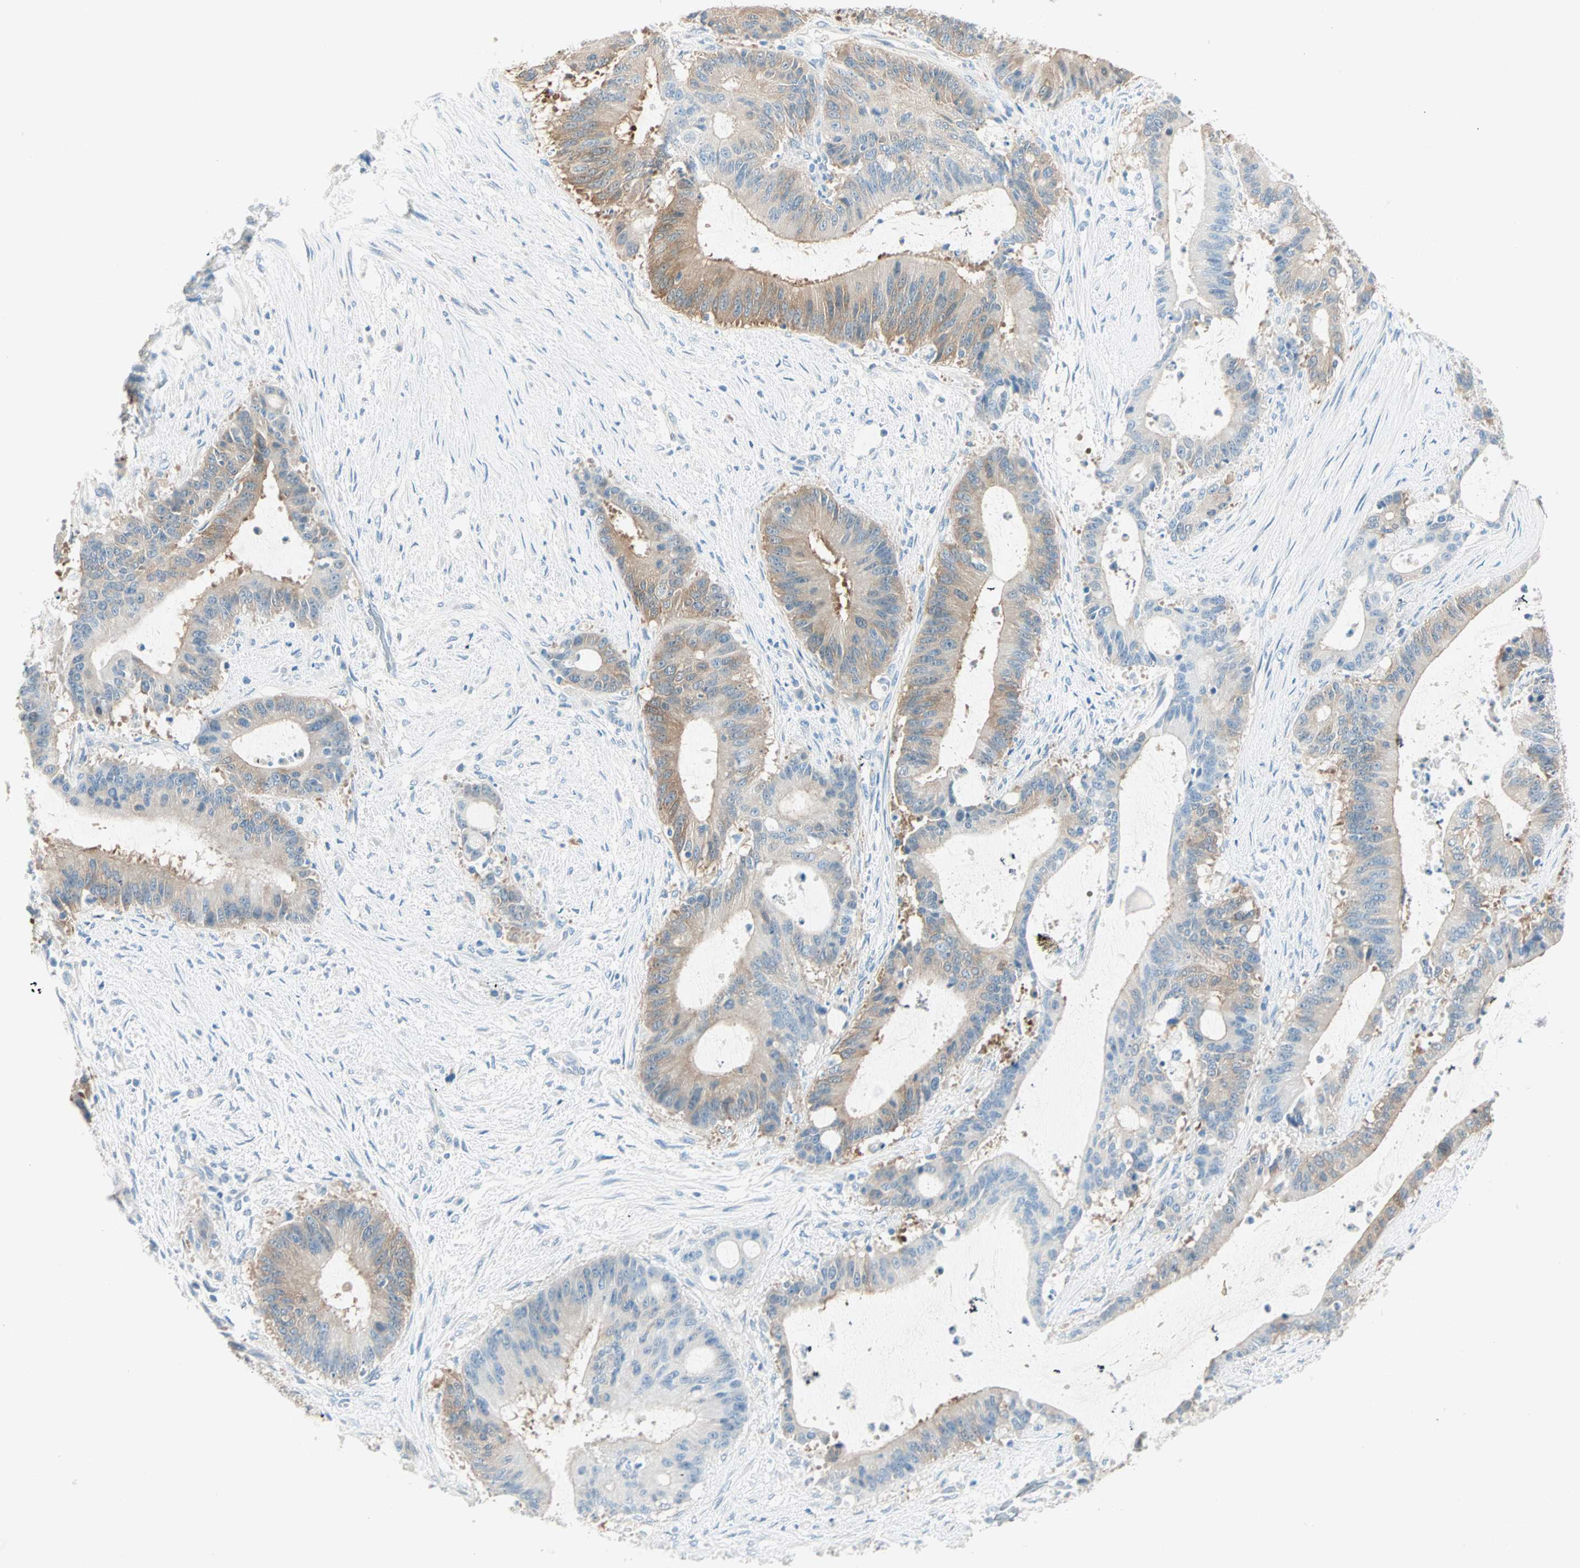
{"staining": {"intensity": "moderate", "quantity": "<25%", "location": "cytoplasmic/membranous"}, "tissue": "liver cancer", "cell_type": "Tumor cells", "image_type": "cancer", "snomed": [{"axis": "morphology", "description": "Cholangiocarcinoma"}, {"axis": "topography", "description": "Liver"}], "caption": "There is low levels of moderate cytoplasmic/membranous expression in tumor cells of liver cancer (cholangiocarcinoma), as demonstrated by immunohistochemical staining (brown color).", "gene": "ATF6", "patient": {"sex": "female", "age": 73}}